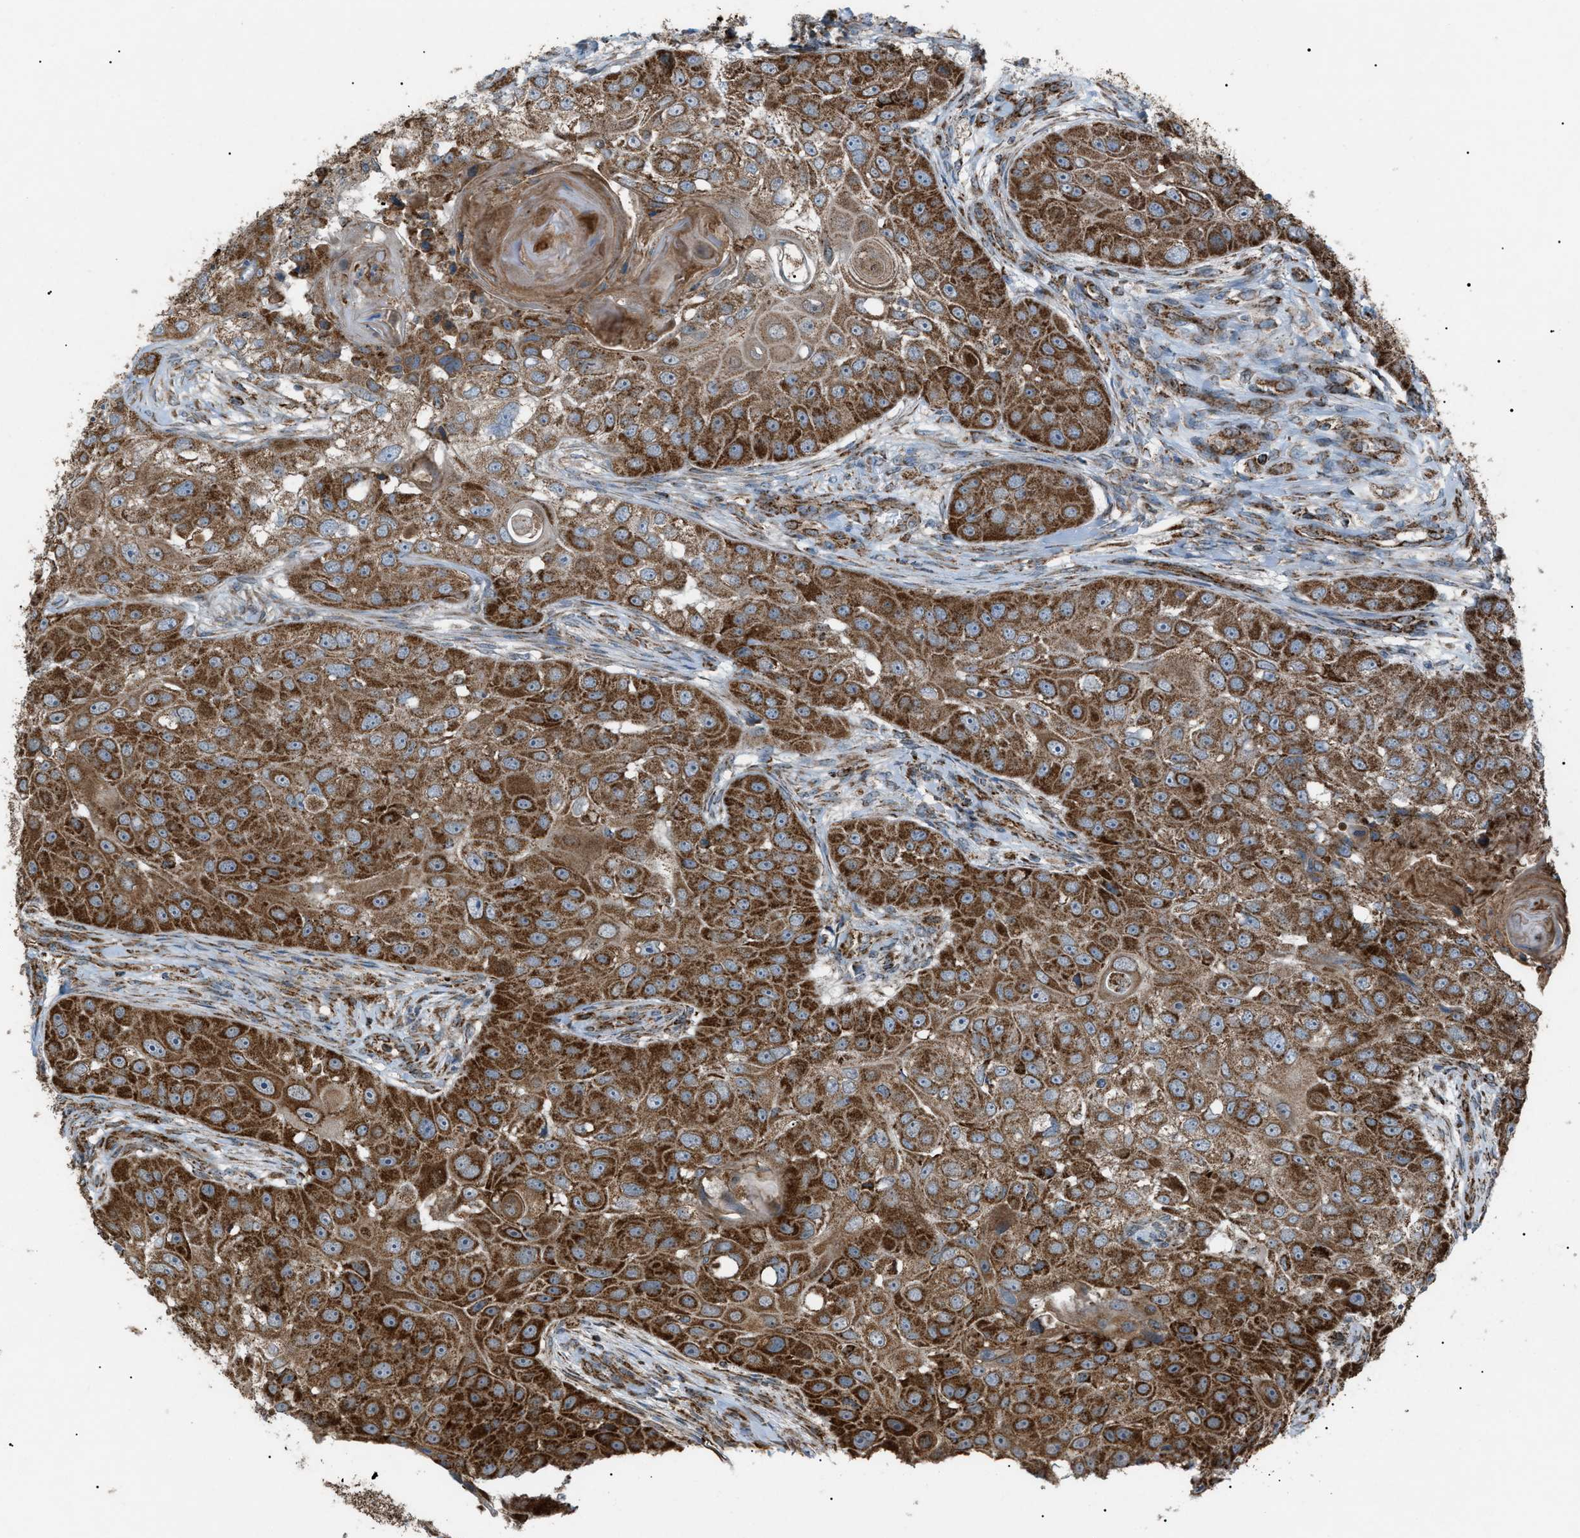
{"staining": {"intensity": "strong", "quantity": ">75%", "location": "cytoplasmic/membranous"}, "tissue": "head and neck cancer", "cell_type": "Tumor cells", "image_type": "cancer", "snomed": [{"axis": "morphology", "description": "Normal tissue, NOS"}, {"axis": "morphology", "description": "Squamous cell carcinoma, NOS"}, {"axis": "topography", "description": "Skeletal muscle"}, {"axis": "topography", "description": "Head-Neck"}], "caption": "Head and neck cancer (squamous cell carcinoma) tissue demonstrates strong cytoplasmic/membranous staining in about >75% of tumor cells, visualized by immunohistochemistry.", "gene": "C1GALT1C1", "patient": {"sex": "male", "age": 51}}